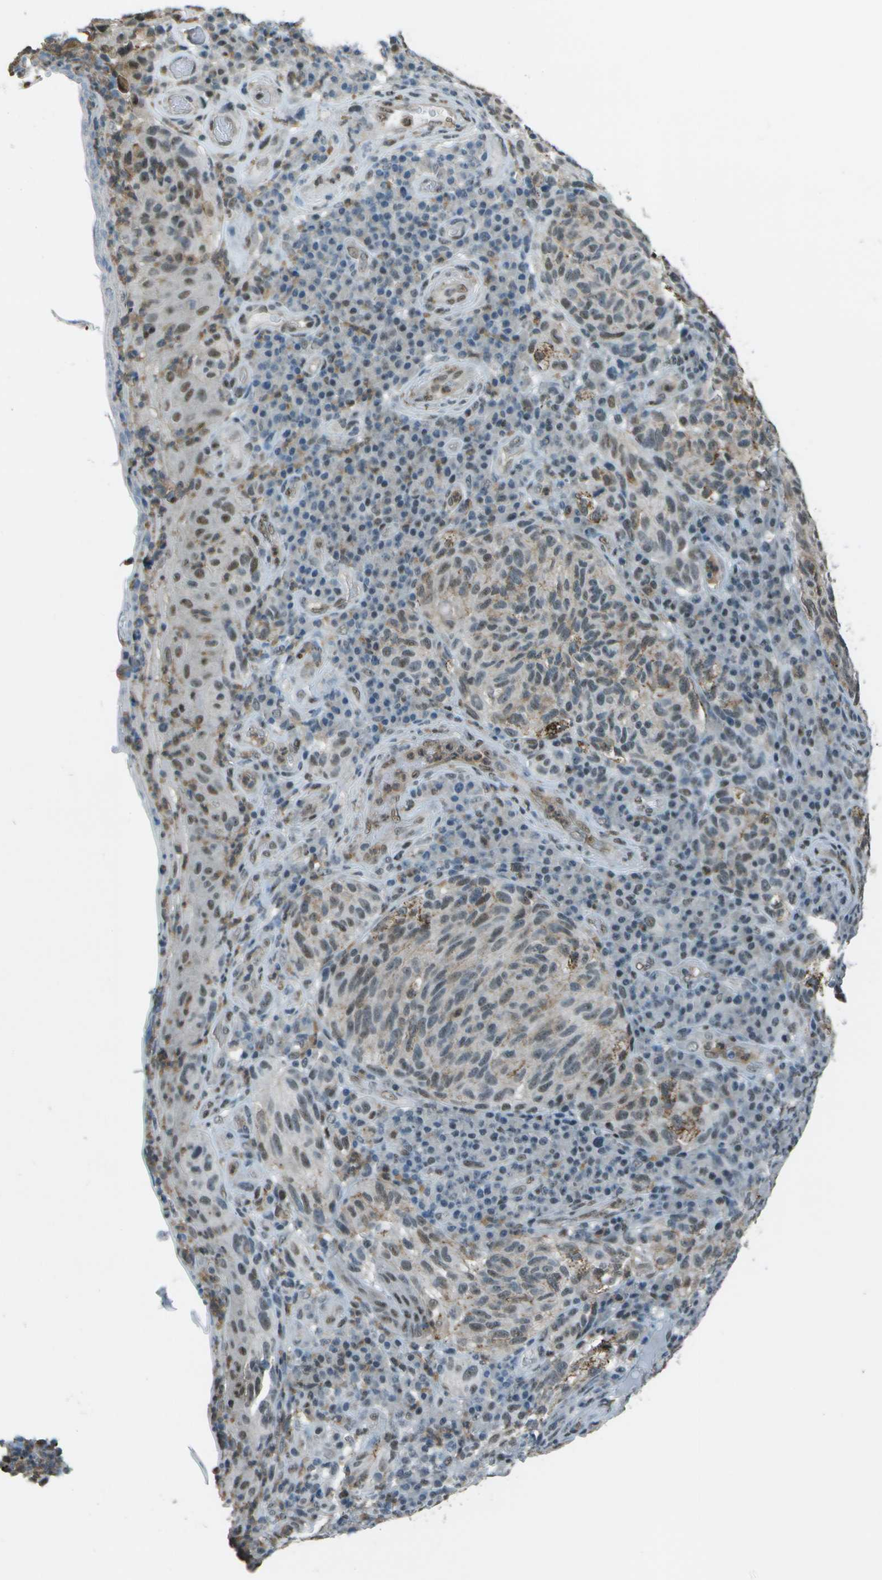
{"staining": {"intensity": "moderate", "quantity": ">75%", "location": "cytoplasmic/membranous"}, "tissue": "melanoma", "cell_type": "Tumor cells", "image_type": "cancer", "snomed": [{"axis": "morphology", "description": "Malignant melanoma, NOS"}, {"axis": "topography", "description": "Skin"}], "caption": "Moderate cytoplasmic/membranous expression for a protein is seen in about >75% of tumor cells of melanoma using IHC.", "gene": "DEPDC1", "patient": {"sex": "female", "age": 73}}